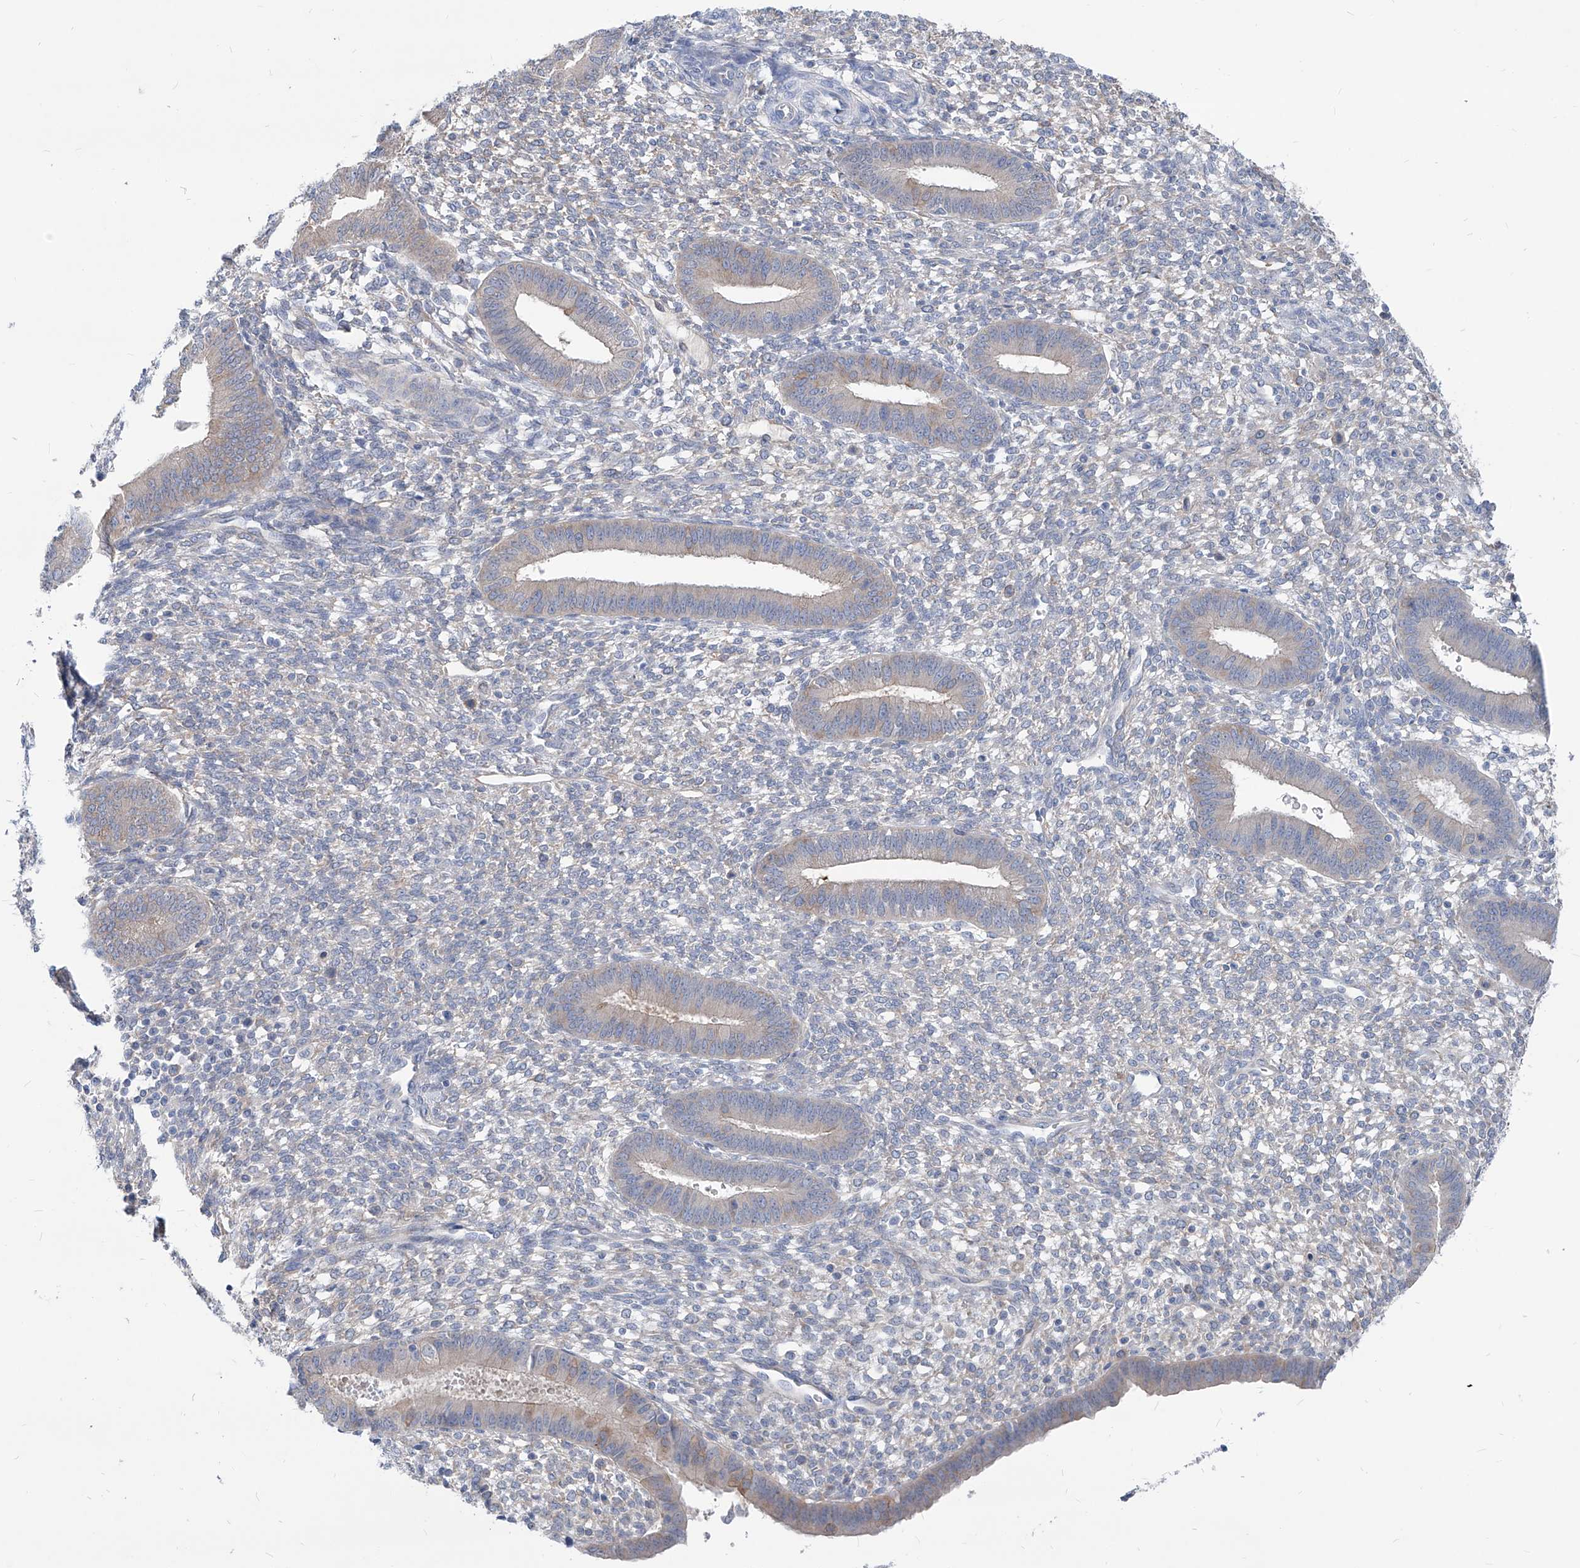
{"staining": {"intensity": "negative", "quantity": "none", "location": "none"}, "tissue": "endometrium", "cell_type": "Cells in endometrial stroma", "image_type": "normal", "snomed": [{"axis": "morphology", "description": "Normal tissue, NOS"}, {"axis": "topography", "description": "Endometrium"}], "caption": "Image shows no protein expression in cells in endometrial stroma of unremarkable endometrium.", "gene": "AKAP10", "patient": {"sex": "female", "age": 46}}